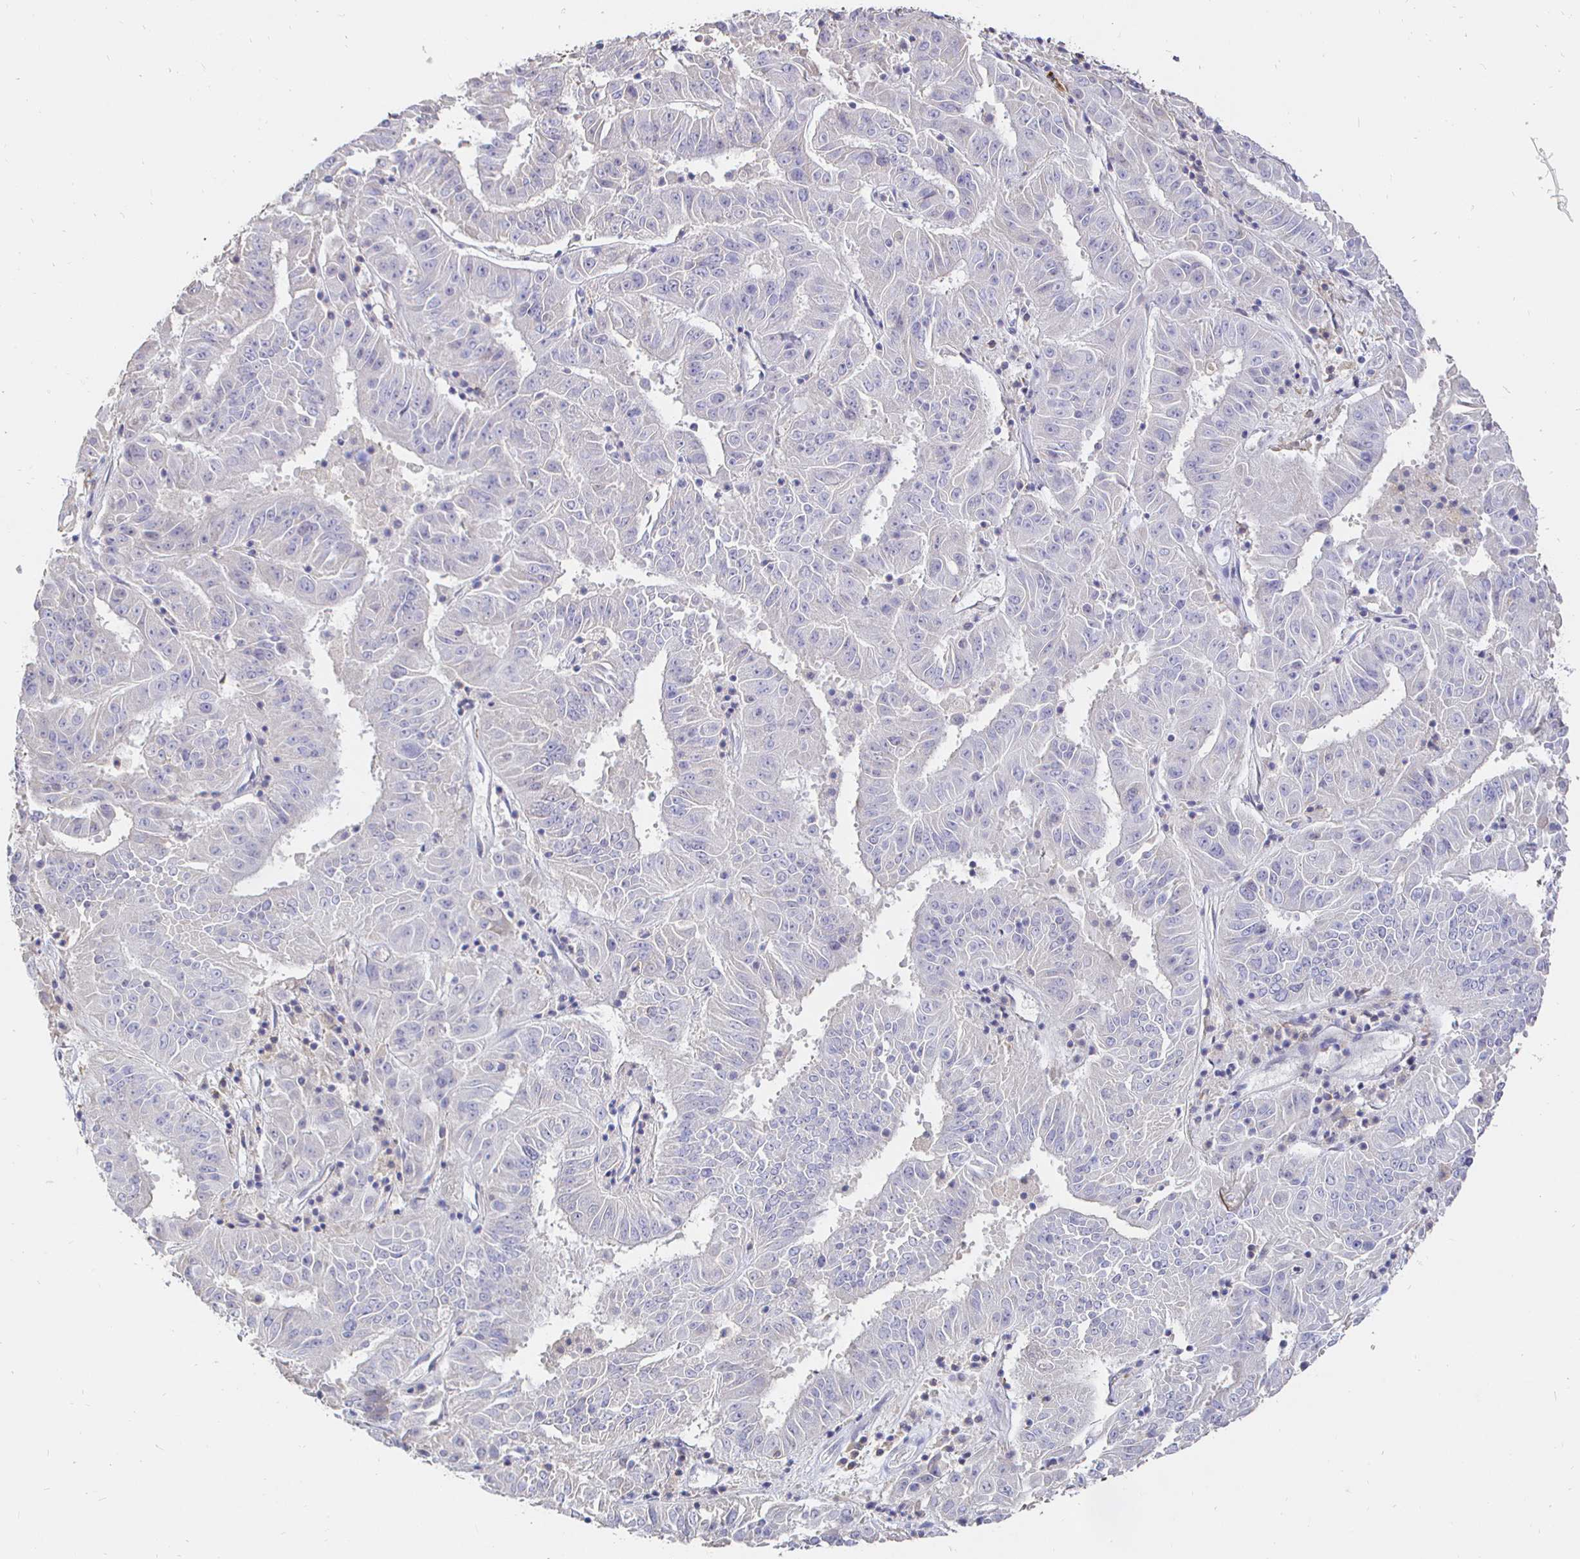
{"staining": {"intensity": "negative", "quantity": "none", "location": "none"}, "tissue": "pancreatic cancer", "cell_type": "Tumor cells", "image_type": "cancer", "snomed": [{"axis": "morphology", "description": "Adenocarcinoma, NOS"}, {"axis": "topography", "description": "Pancreas"}], "caption": "Photomicrograph shows no significant protein expression in tumor cells of pancreatic cancer (adenocarcinoma). Nuclei are stained in blue.", "gene": "CXCR3", "patient": {"sex": "male", "age": 63}}